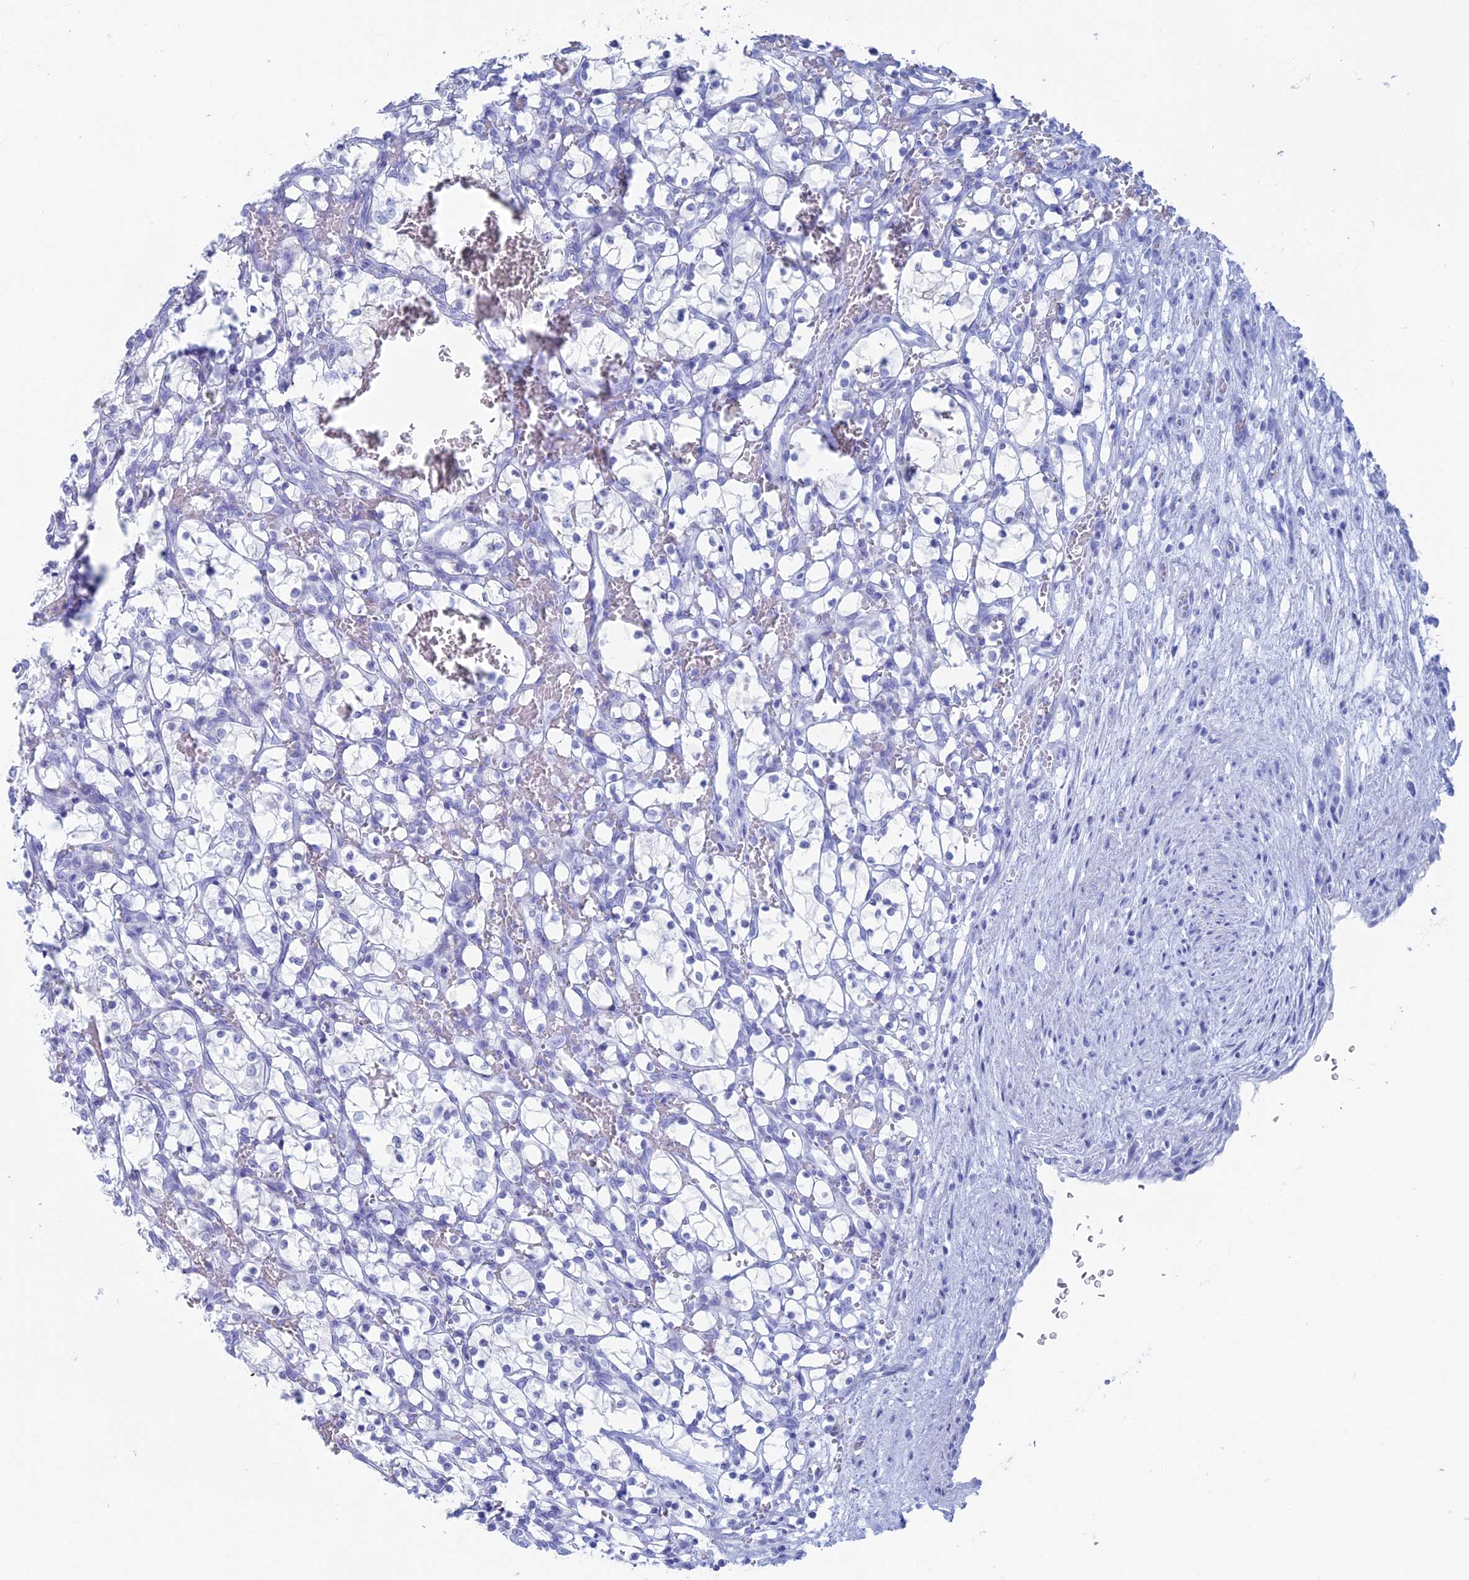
{"staining": {"intensity": "negative", "quantity": "none", "location": "none"}, "tissue": "renal cancer", "cell_type": "Tumor cells", "image_type": "cancer", "snomed": [{"axis": "morphology", "description": "Adenocarcinoma, NOS"}, {"axis": "topography", "description": "Kidney"}], "caption": "Human renal cancer stained for a protein using IHC shows no positivity in tumor cells.", "gene": "TBC1D30", "patient": {"sex": "female", "age": 69}}